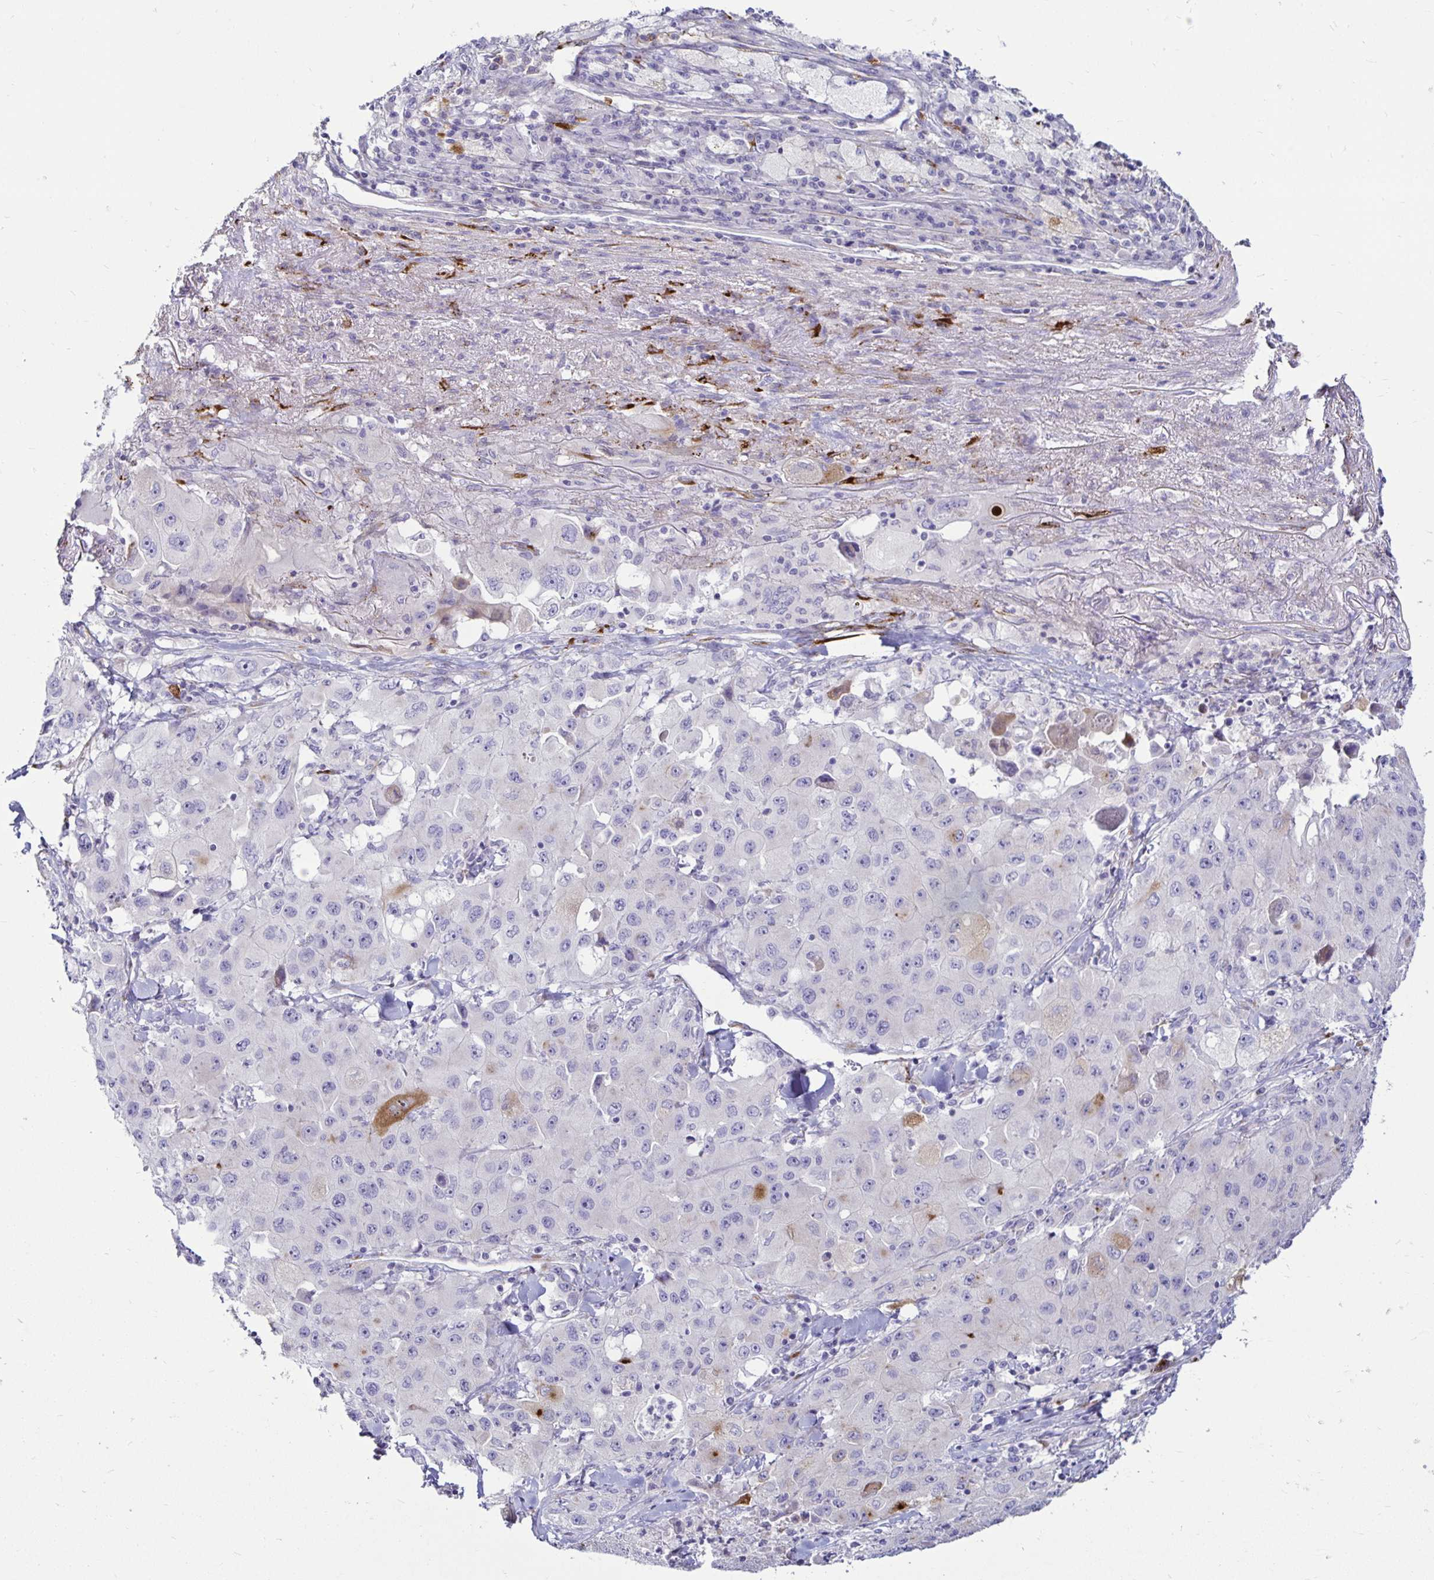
{"staining": {"intensity": "negative", "quantity": "none", "location": "none"}, "tissue": "lung cancer", "cell_type": "Tumor cells", "image_type": "cancer", "snomed": [{"axis": "morphology", "description": "Squamous cell carcinoma, NOS"}, {"axis": "topography", "description": "Lung"}], "caption": "A high-resolution photomicrograph shows IHC staining of lung cancer (squamous cell carcinoma), which demonstrates no significant expression in tumor cells. (DAB (3,3'-diaminobenzidine) immunohistochemistry visualized using brightfield microscopy, high magnification).", "gene": "TIMP1", "patient": {"sex": "male", "age": 63}}